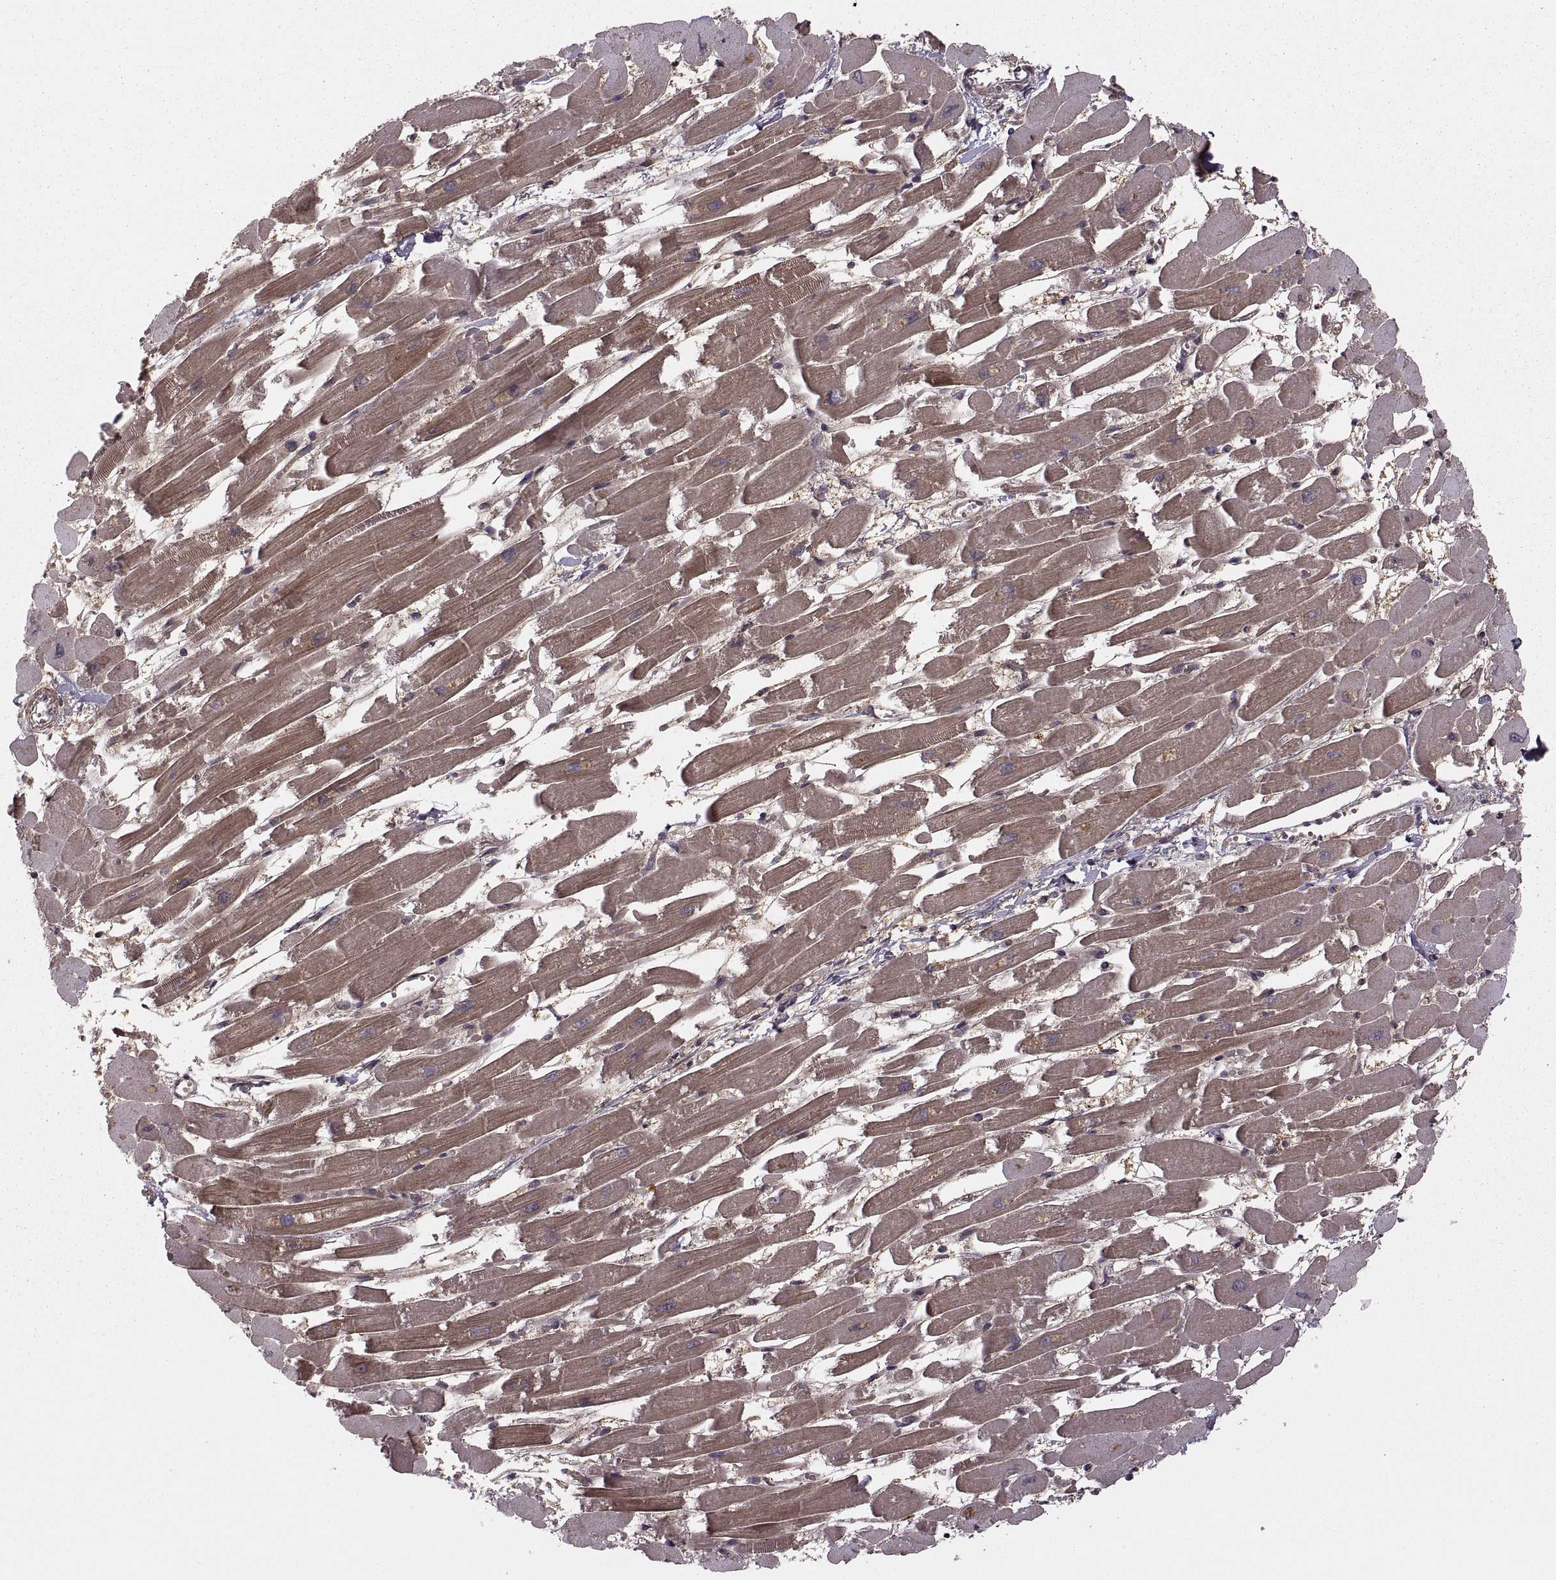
{"staining": {"intensity": "moderate", "quantity": ">75%", "location": "cytoplasmic/membranous"}, "tissue": "heart muscle", "cell_type": "Cardiomyocytes", "image_type": "normal", "snomed": [{"axis": "morphology", "description": "Normal tissue, NOS"}, {"axis": "topography", "description": "Heart"}], "caption": "DAB (3,3'-diaminobenzidine) immunohistochemical staining of normal human heart muscle displays moderate cytoplasmic/membranous protein positivity in approximately >75% of cardiomyocytes.", "gene": "DEDD", "patient": {"sex": "female", "age": 52}}